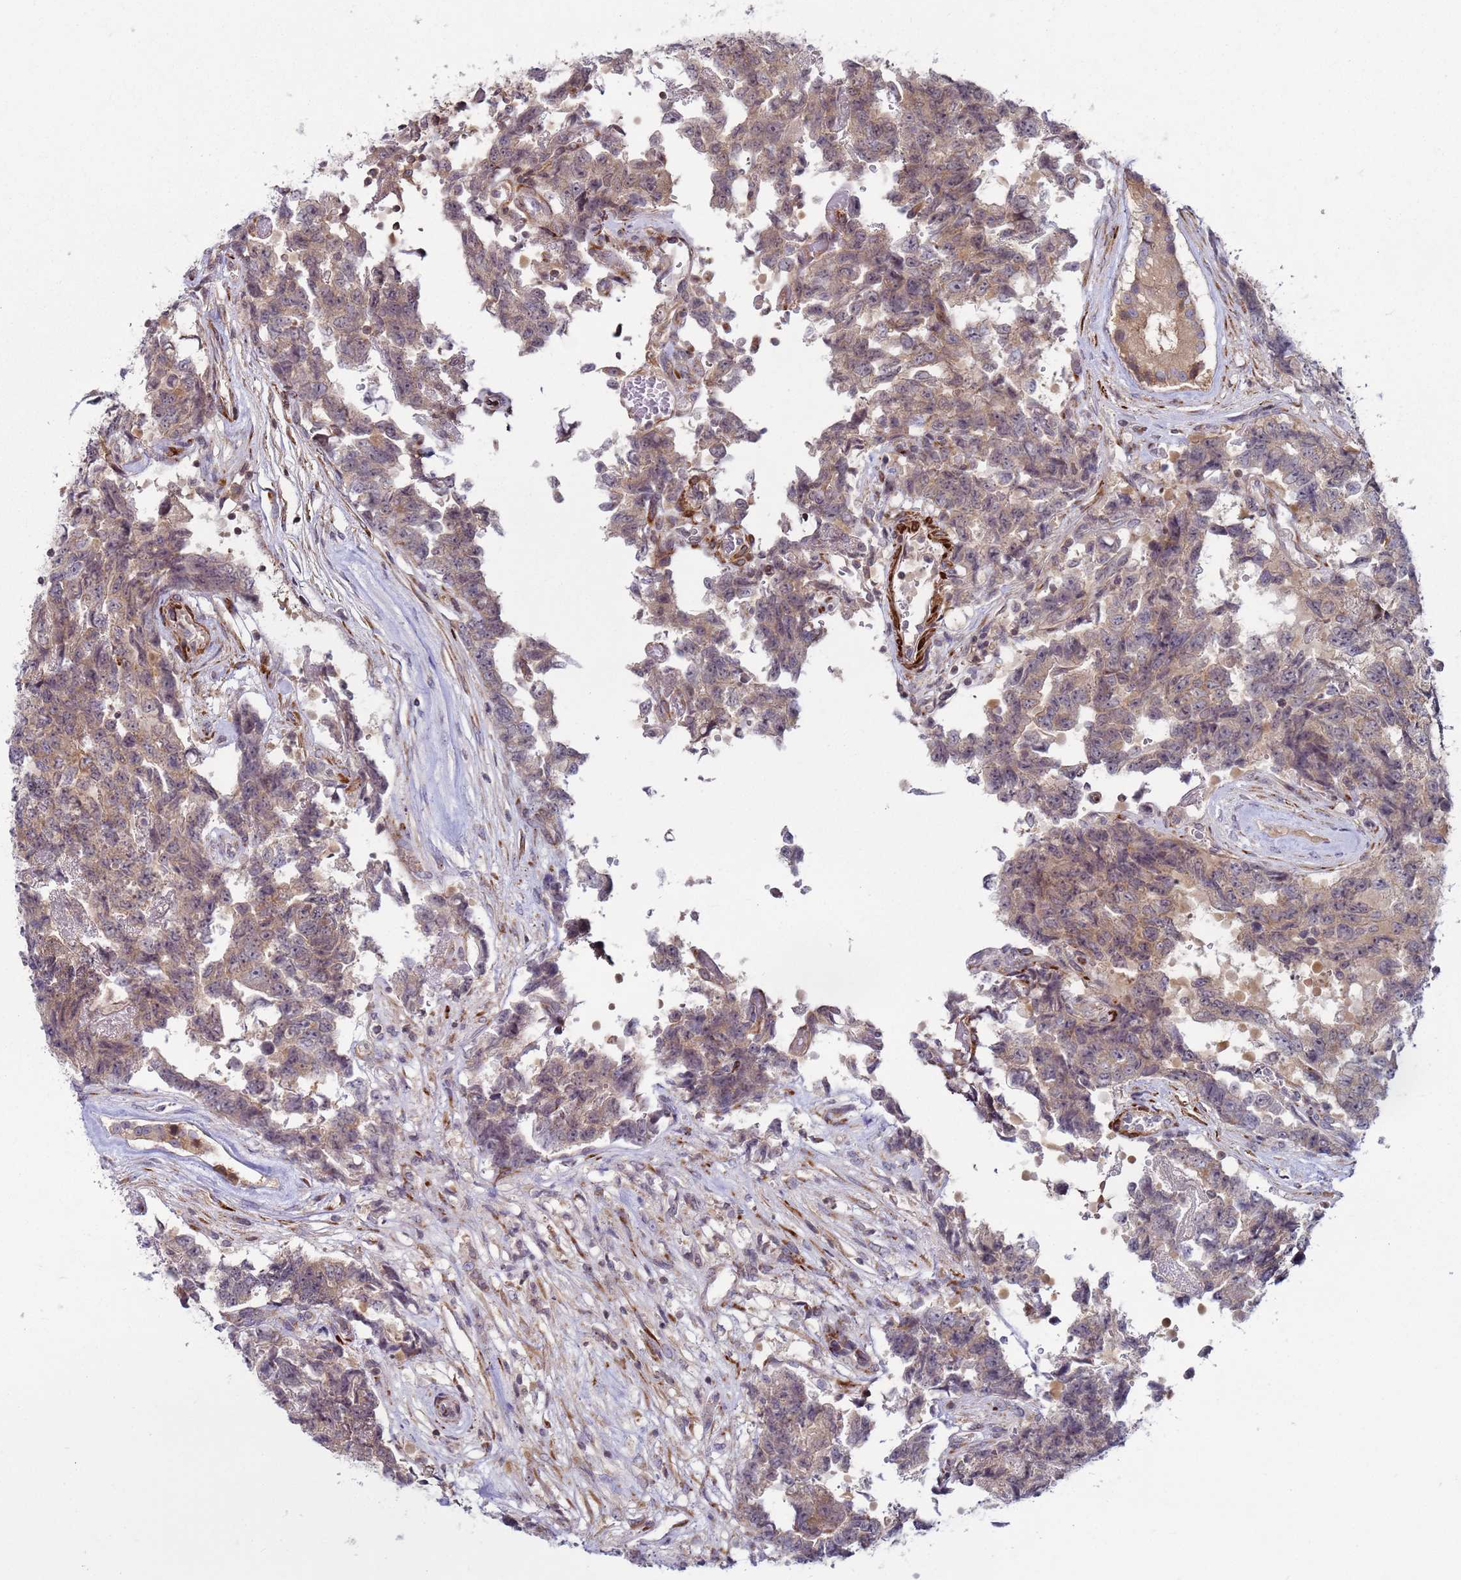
{"staining": {"intensity": "moderate", "quantity": ">75%", "location": "cytoplasmic/membranous"}, "tissue": "testis cancer", "cell_type": "Tumor cells", "image_type": "cancer", "snomed": [{"axis": "morphology", "description": "Normal tissue, NOS"}, {"axis": "morphology", "description": "Carcinoma, Embryonal, NOS"}, {"axis": "topography", "description": "Testis"}, {"axis": "topography", "description": "Epididymis"}], "caption": "There is medium levels of moderate cytoplasmic/membranous staining in tumor cells of testis cancer (embryonal carcinoma), as demonstrated by immunohistochemical staining (brown color).", "gene": "SNAPC4", "patient": {"sex": "male", "age": 25}}